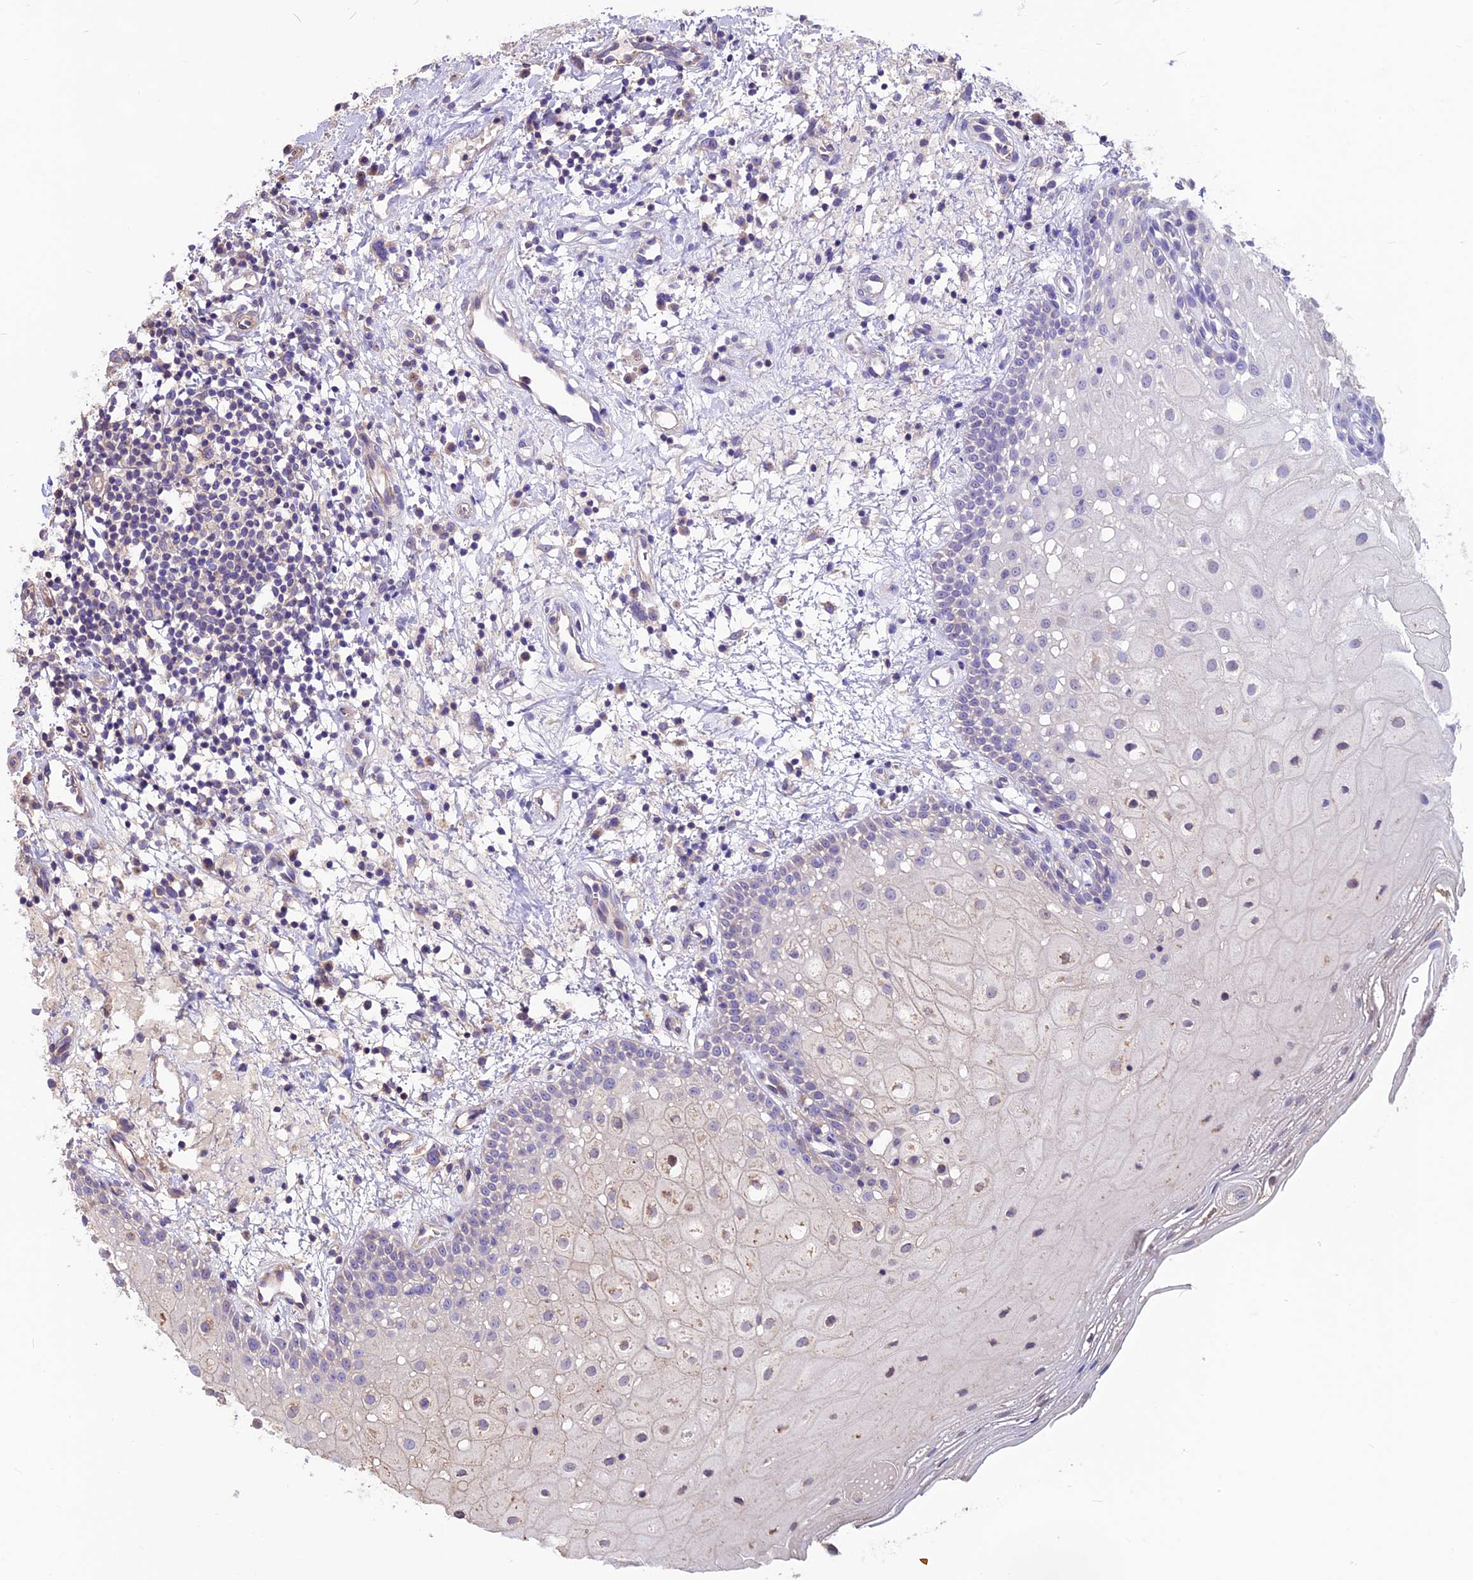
{"staining": {"intensity": "moderate", "quantity": "<25%", "location": "cytoplasmic/membranous"}, "tissue": "oral mucosa", "cell_type": "Squamous epithelial cells", "image_type": "normal", "snomed": [{"axis": "morphology", "description": "Normal tissue, NOS"}, {"axis": "topography", "description": "Oral tissue"}], "caption": "Immunohistochemistry of normal oral mucosa shows low levels of moderate cytoplasmic/membranous positivity in about <25% of squamous epithelial cells. (Brightfield microscopy of DAB IHC at high magnification).", "gene": "ANO3", "patient": {"sex": "male", "age": 74}}